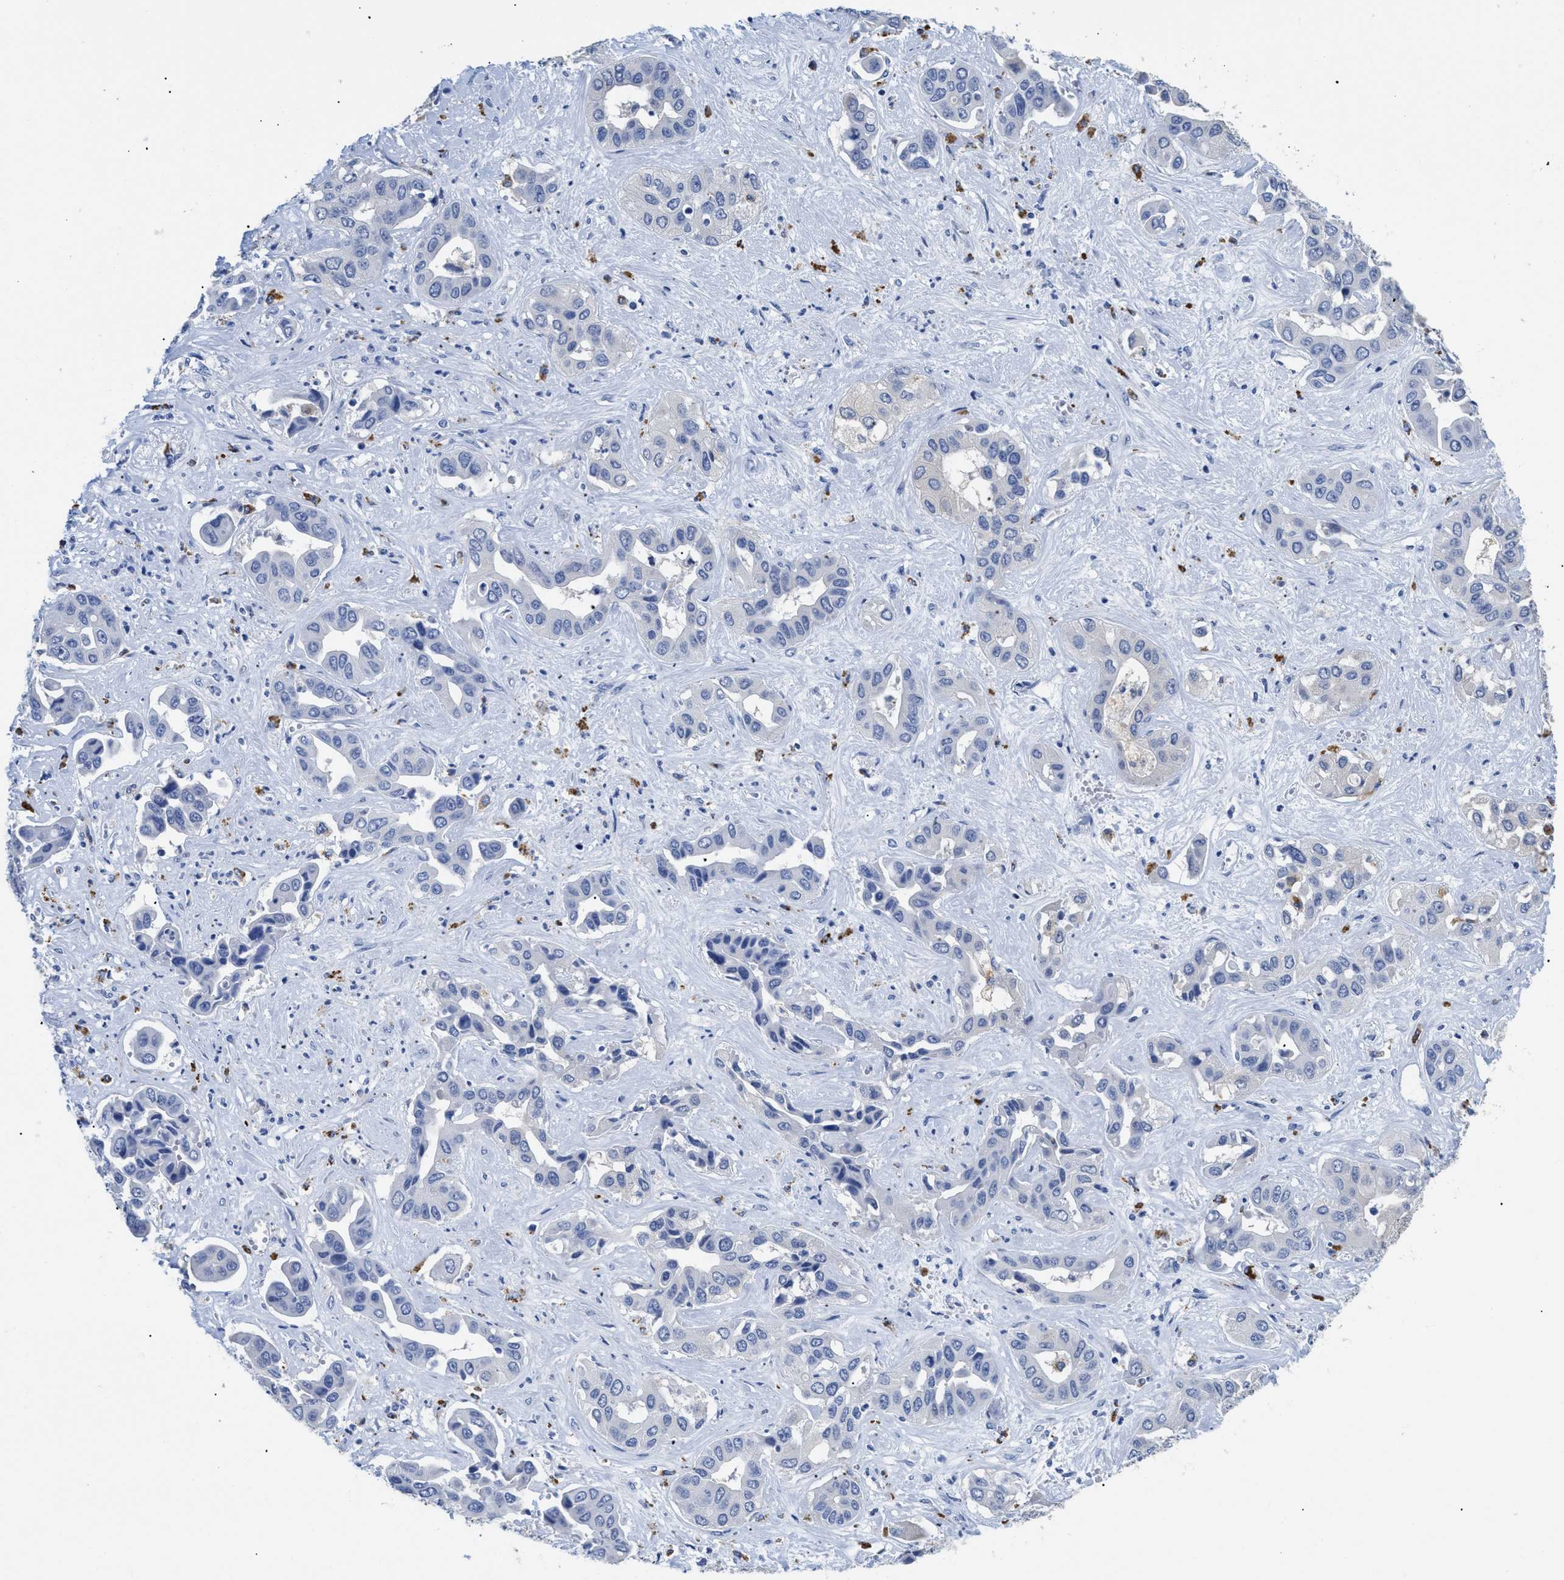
{"staining": {"intensity": "negative", "quantity": "none", "location": "none"}, "tissue": "liver cancer", "cell_type": "Tumor cells", "image_type": "cancer", "snomed": [{"axis": "morphology", "description": "Cholangiocarcinoma"}, {"axis": "topography", "description": "Liver"}], "caption": "Tumor cells are negative for protein expression in human liver cholangiocarcinoma.", "gene": "APOBEC2", "patient": {"sex": "female", "age": 52}}